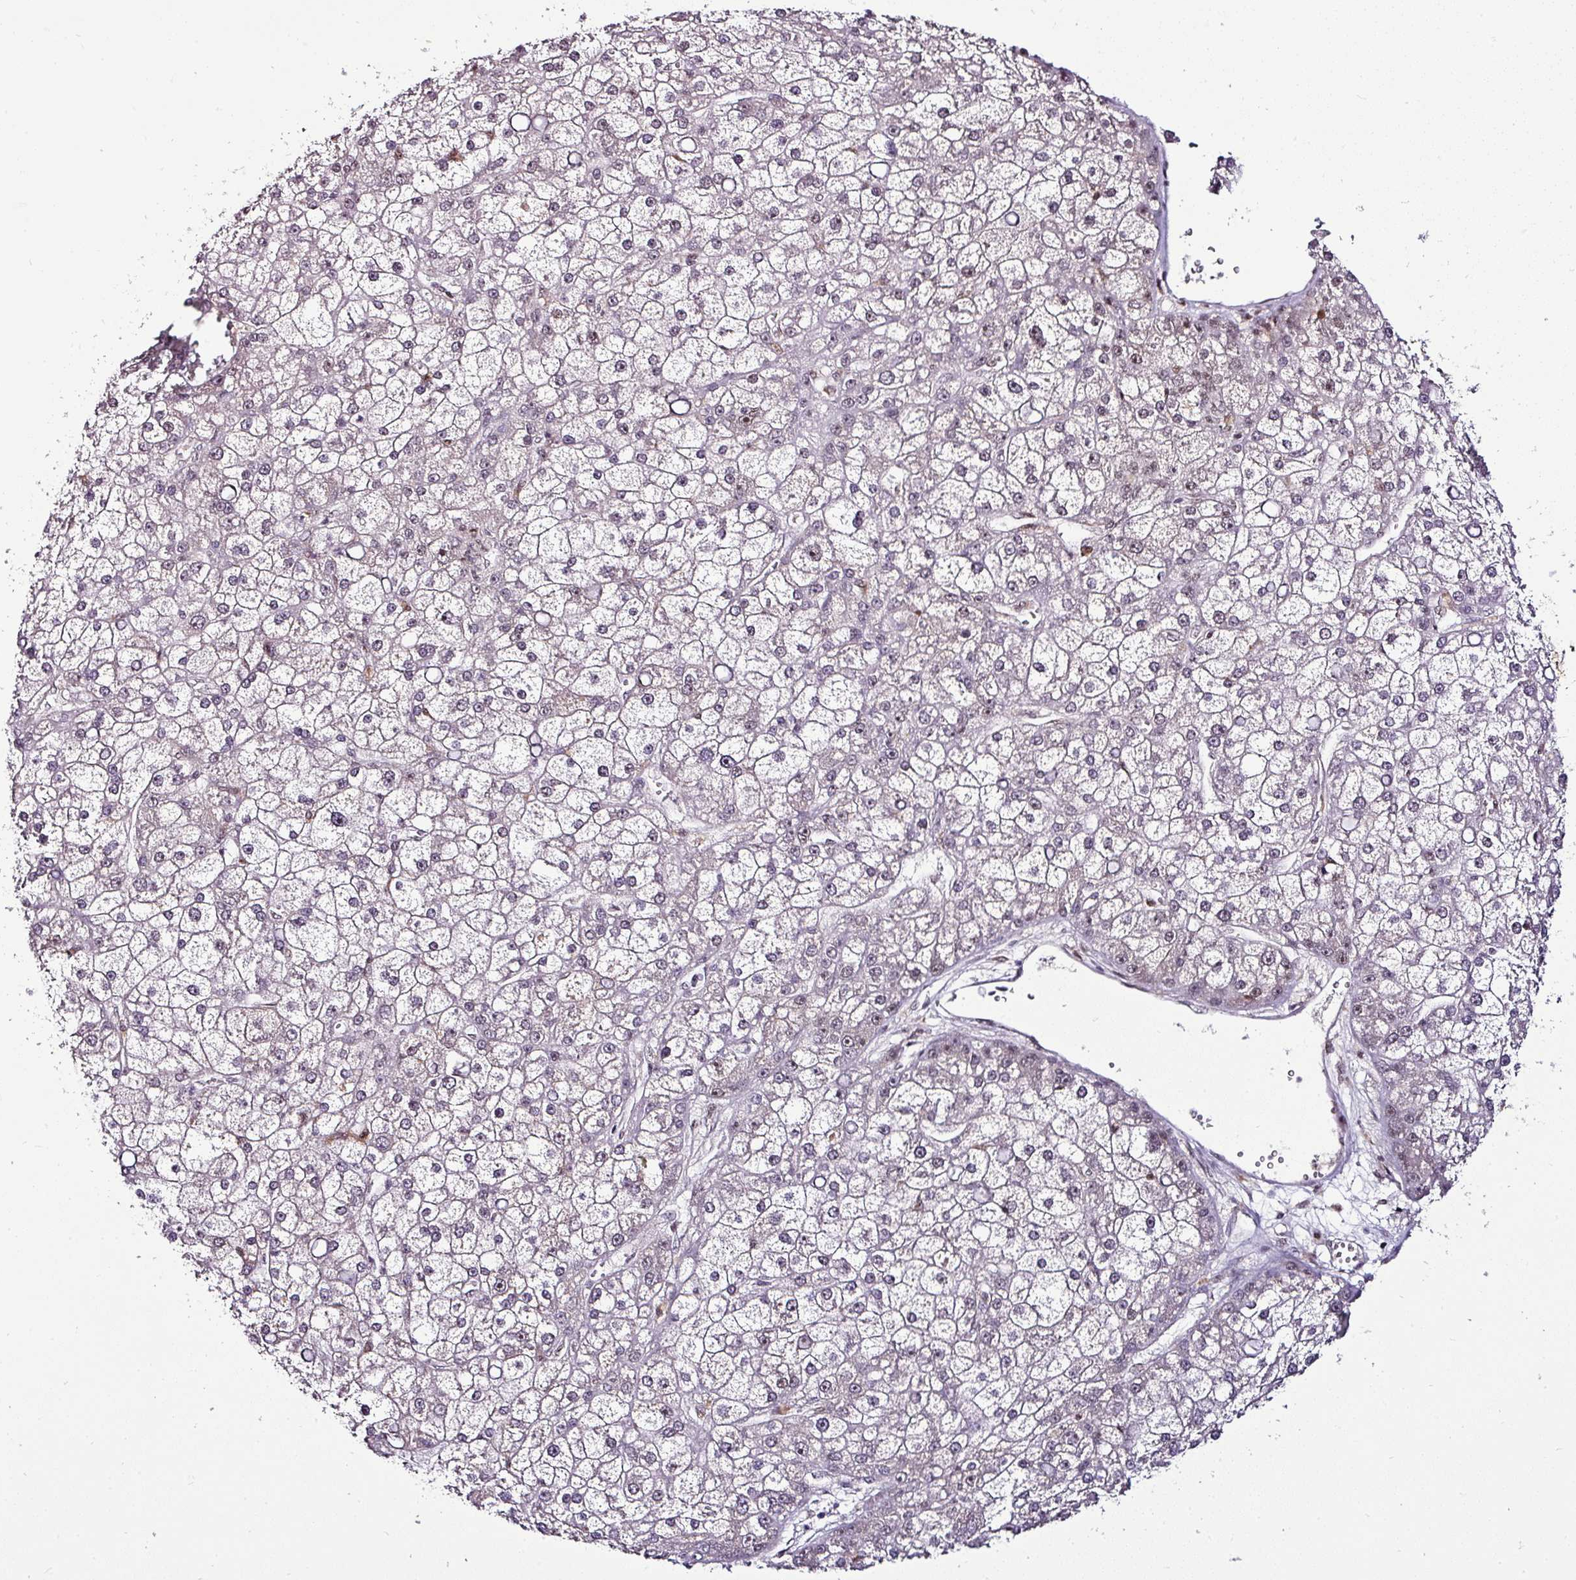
{"staining": {"intensity": "negative", "quantity": "none", "location": "none"}, "tissue": "liver cancer", "cell_type": "Tumor cells", "image_type": "cancer", "snomed": [{"axis": "morphology", "description": "Carcinoma, Hepatocellular, NOS"}, {"axis": "topography", "description": "Liver"}], "caption": "Immunohistochemistry of human liver cancer displays no positivity in tumor cells.", "gene": "KLF16", "patient": {"sex": "male", "age": 67}}